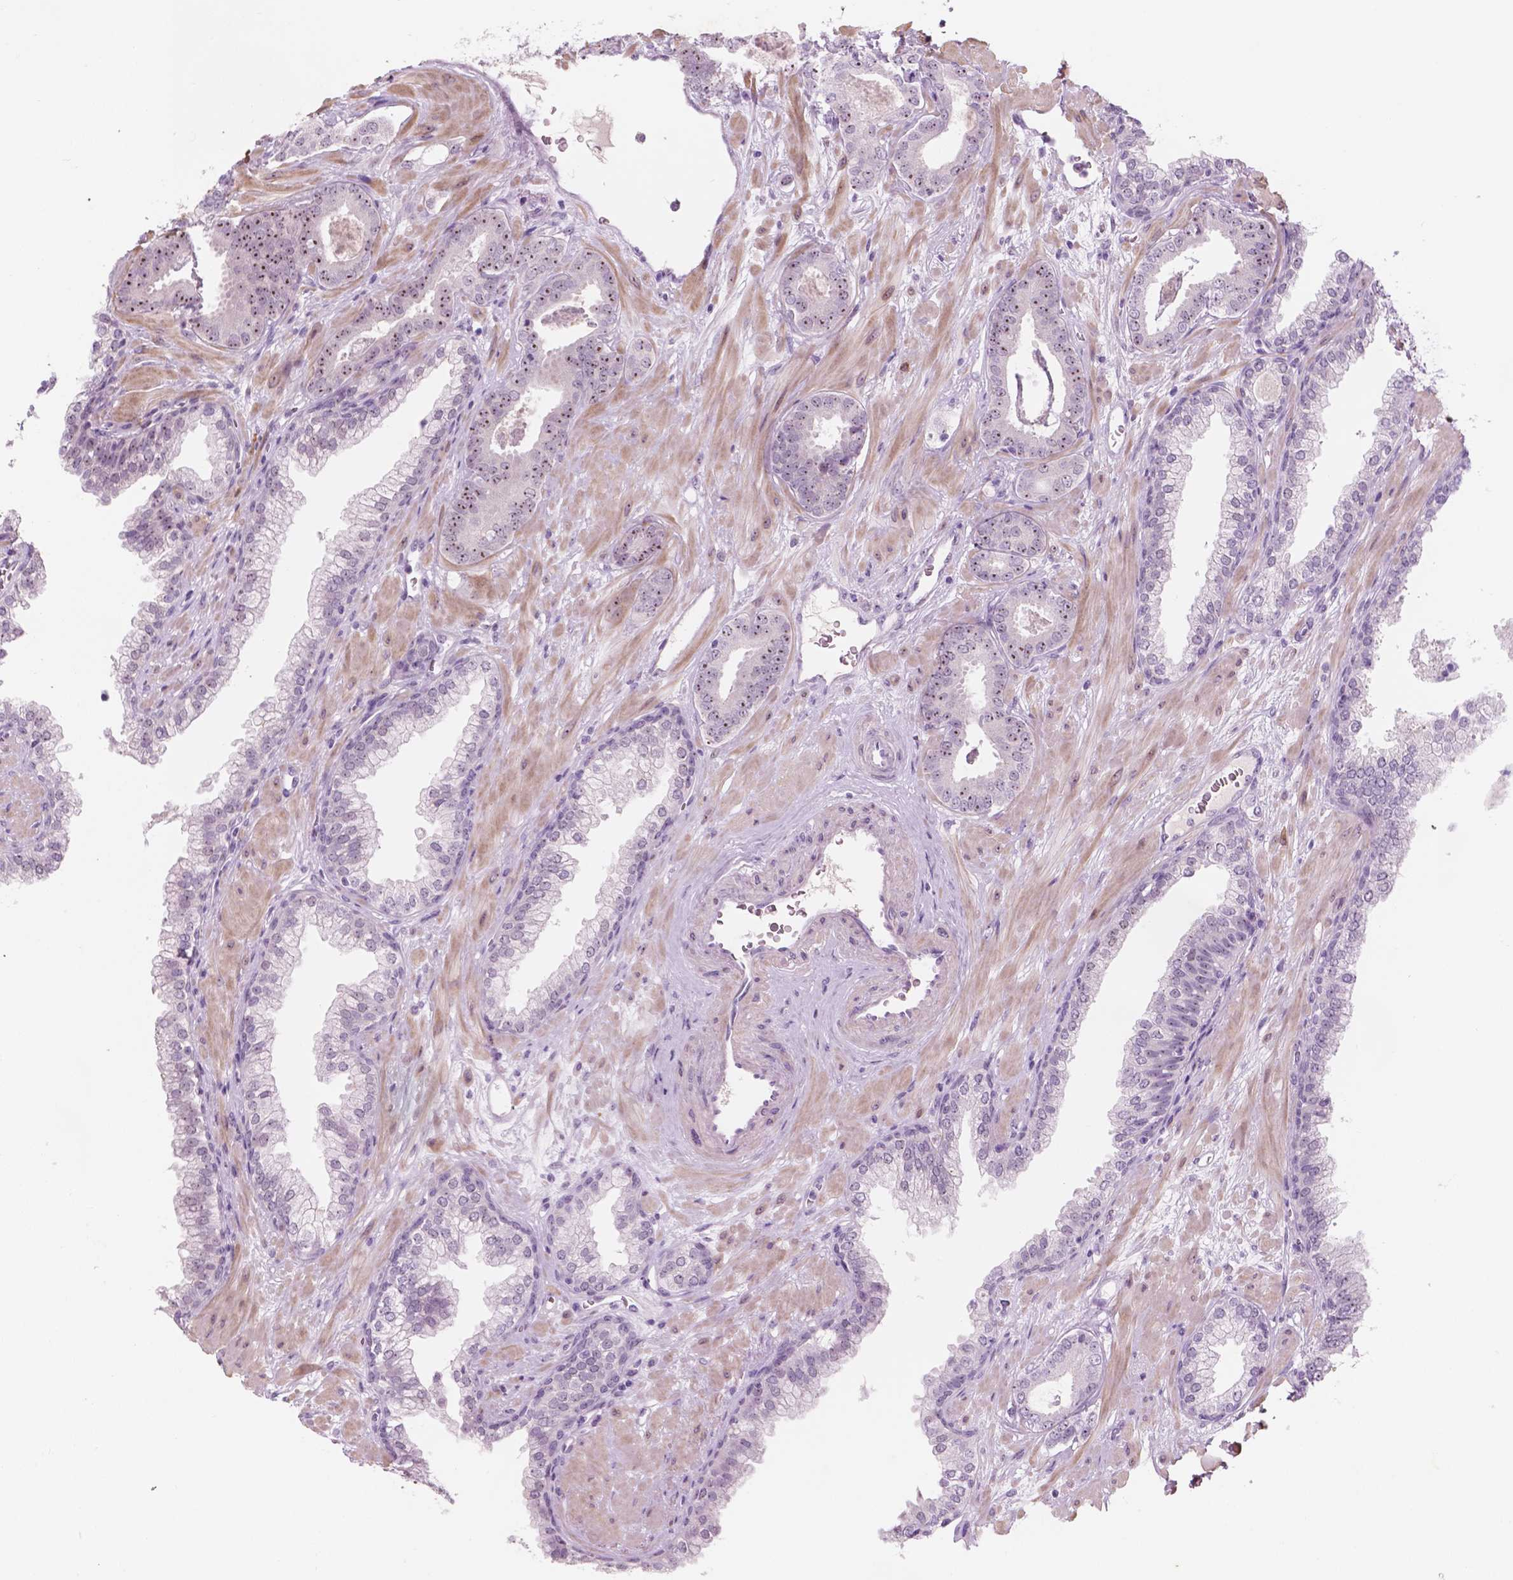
{"staining": {"intensity": "weak", "quantity": "25%-75%", "location": "nuclear"}, "tissue": "prostate cancer", "cell_type": "Tumor cells", "image_type": "cancer", "snomed": [{"axis": "morphology", "description": "Adenocarcinoma, Low grade"}, {"axis": "topography", "description": "Prostate"}], "caption": "Tumor cells display weak nuclear expression in about 25%-75% of cells in prostate adenocarcinoma (low-grade).", "gene": "ZNF853", "patient": {"sex": "male", "age": 61}}